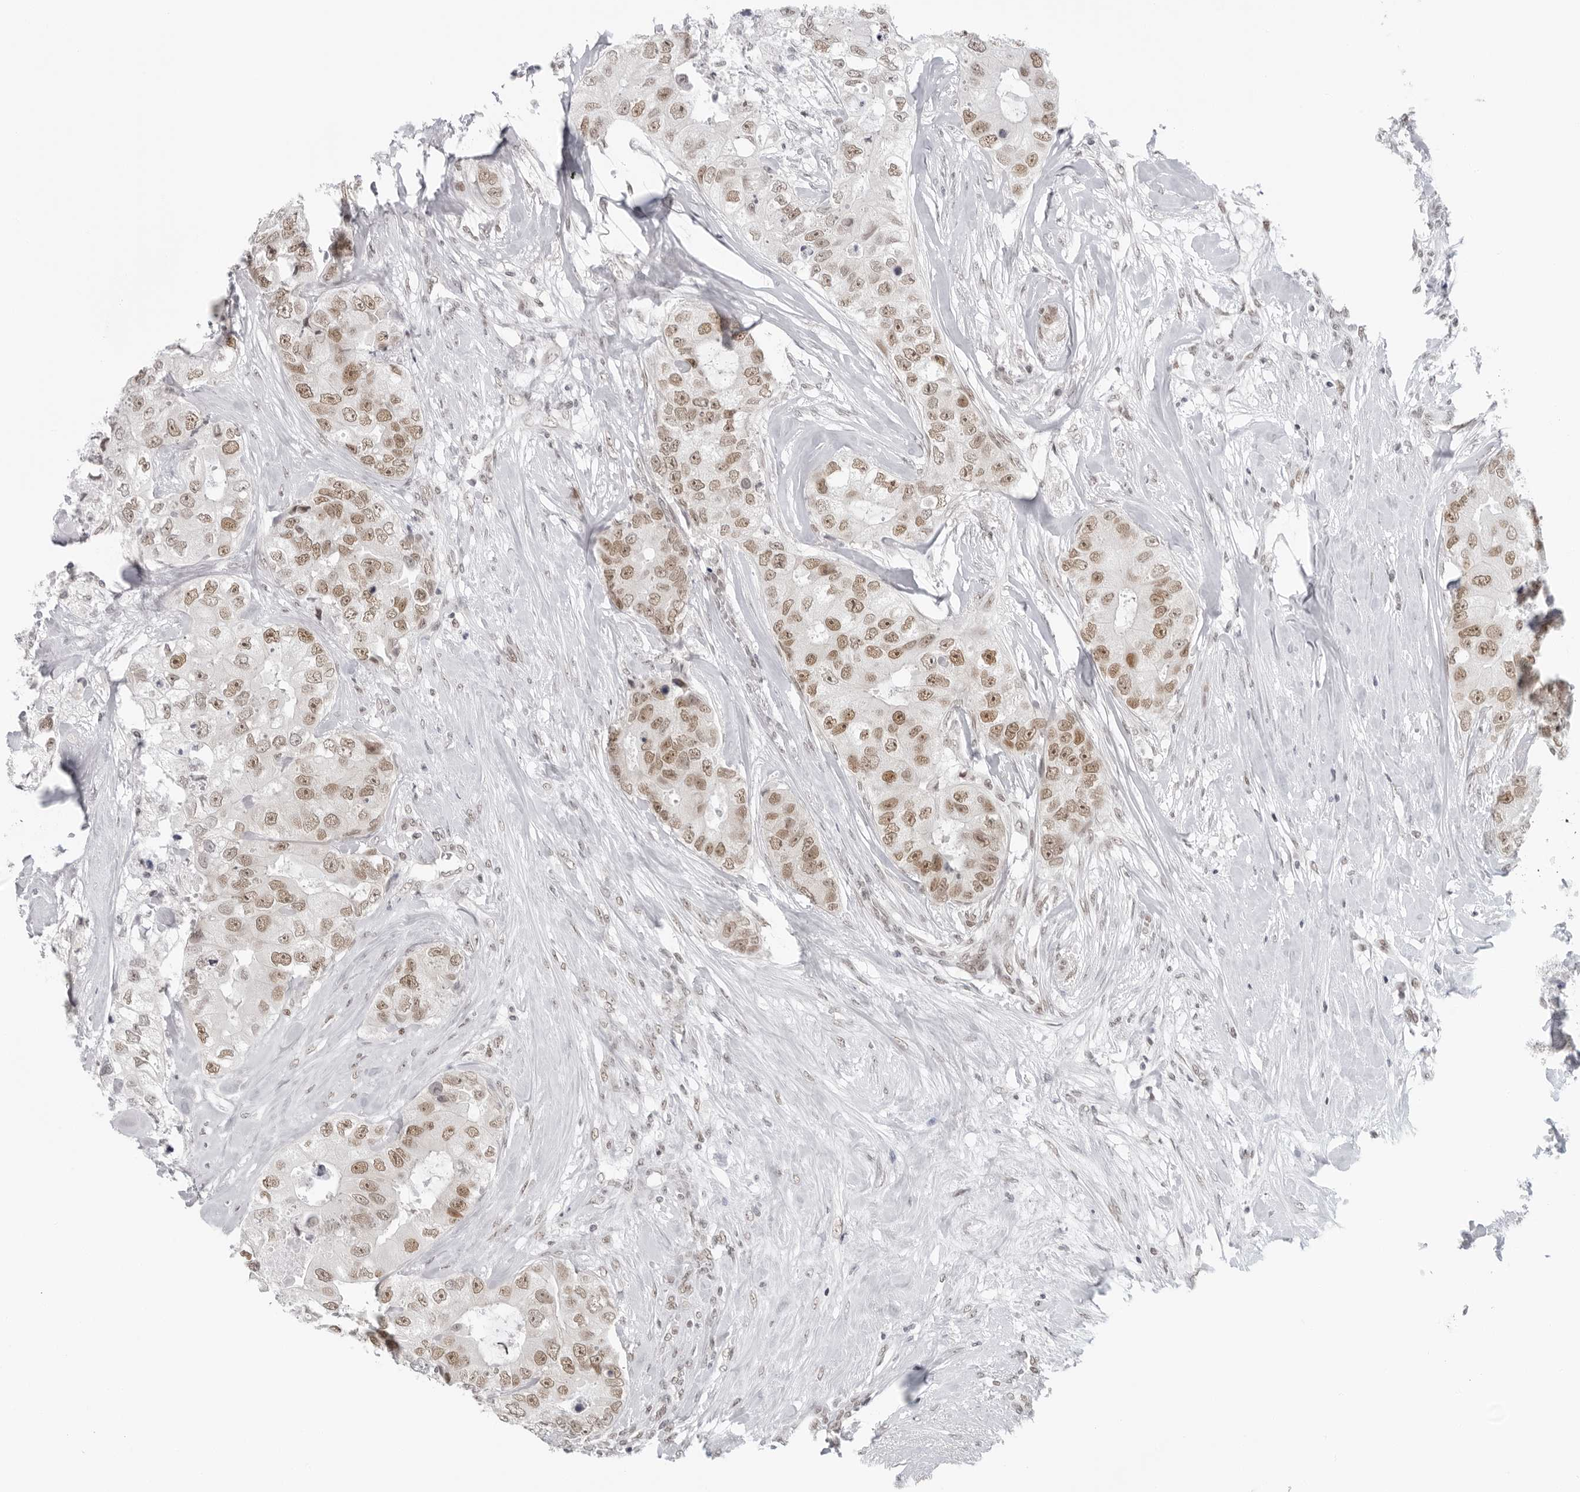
{"staining": {"intensity": "moderate", "quantity": ">75%", "location": "nuclear"}, "tissue": "breast cancer", "cell_type": "Tumor cells", "image_type": "cancer", "snomed": [{"axis": "morphology", "description": "Duct carcinoma"}, {"axis": "topography", "description": "Breast"}], "caption": "Immunohistochemistry staining of breast cancer (infiltrating ductal carcinoma), which shows medium levels of moderate nuclear staining in about >75% of tumor cells indicating moderate nuclear protein staining. The staining was performed using DAB (brown) for protein detection and nuclei were counterstained in hematoxylin (blue).", "gene": "FOXK2", "patient": {"sex": "female", "age": 62}}